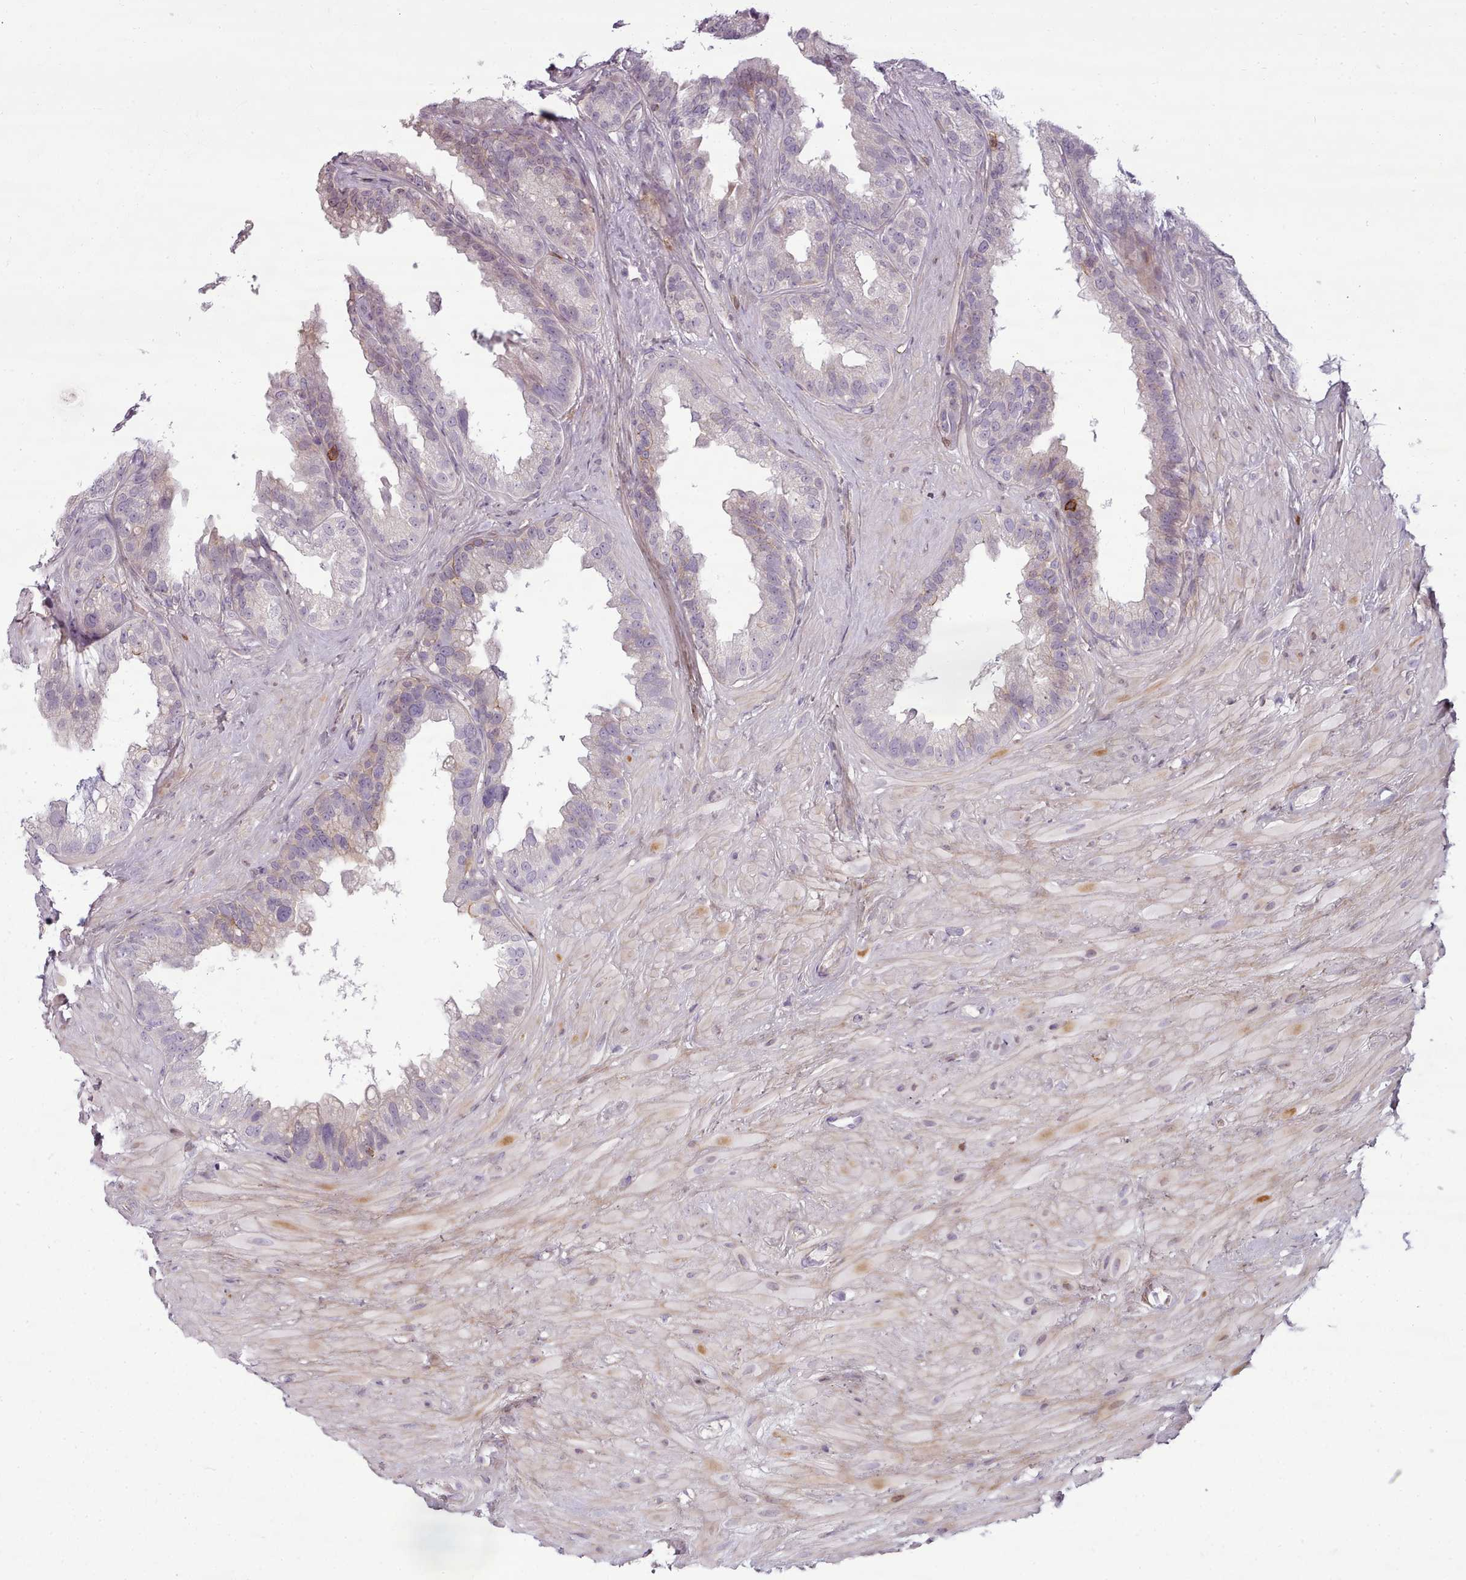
{"staining": {"intensity": "weak", "quantity": "<25%", "location": "nuclear"}, "tissue": "seminal vesicle", "cell_type": "Glandular cells", "image_type": "normal", "snomed": [{"axis": "morphology", "description": "Normal tissue, NOS"}, {"axis": "topography", "description": "Seminal veicle"}], "caption": "Immunohistochemistry (IHC) histopathology image of benign human seminal vesicle stained for a protein (brown), which displays no positivity in glandular cells.", "gene": "ZNF583", "patient": {"sex": "male", "age": 80}}